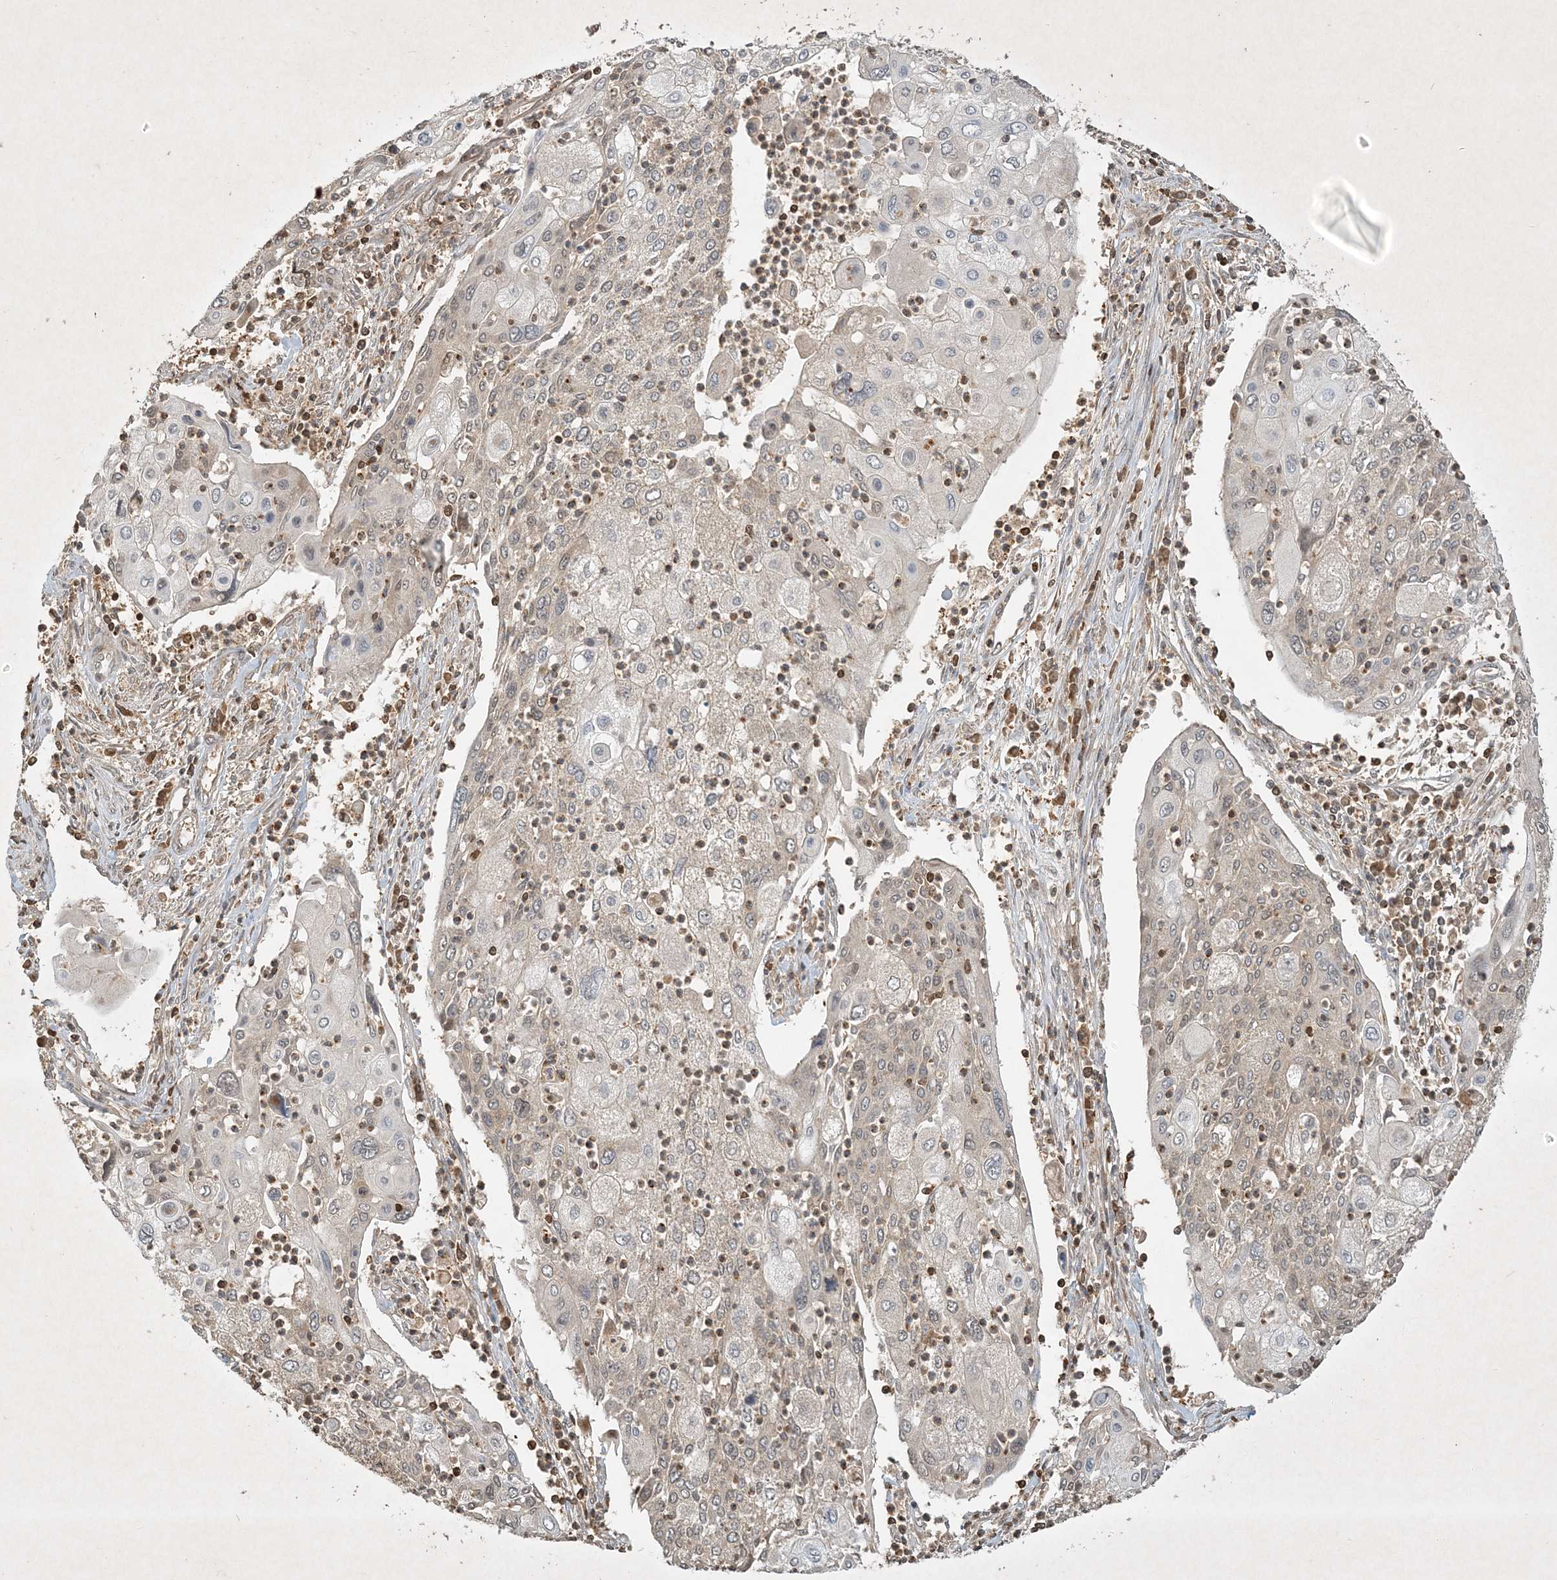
{"staining": {"intensity": "weak", "quantity": "<25%", "location": "cytoplasmic/membranous,nuclear"}, "tissue": "cervical cancer", "cell_type": "Tumor cells", "image_type": "cancer", "snomed": [{"axis": "morphology", "description": "Squamous cell carcinoma, NOS"}, {"axis": "topography", "description": "Cervix"}], "caption": "Protein analysis of cervical cancer shows no significant expression in tumor cells. (DAB immunohistochemistry (IHC), high magnification).", "gene": "PLTP", "patient": {"sex": "female", "age": 40}}